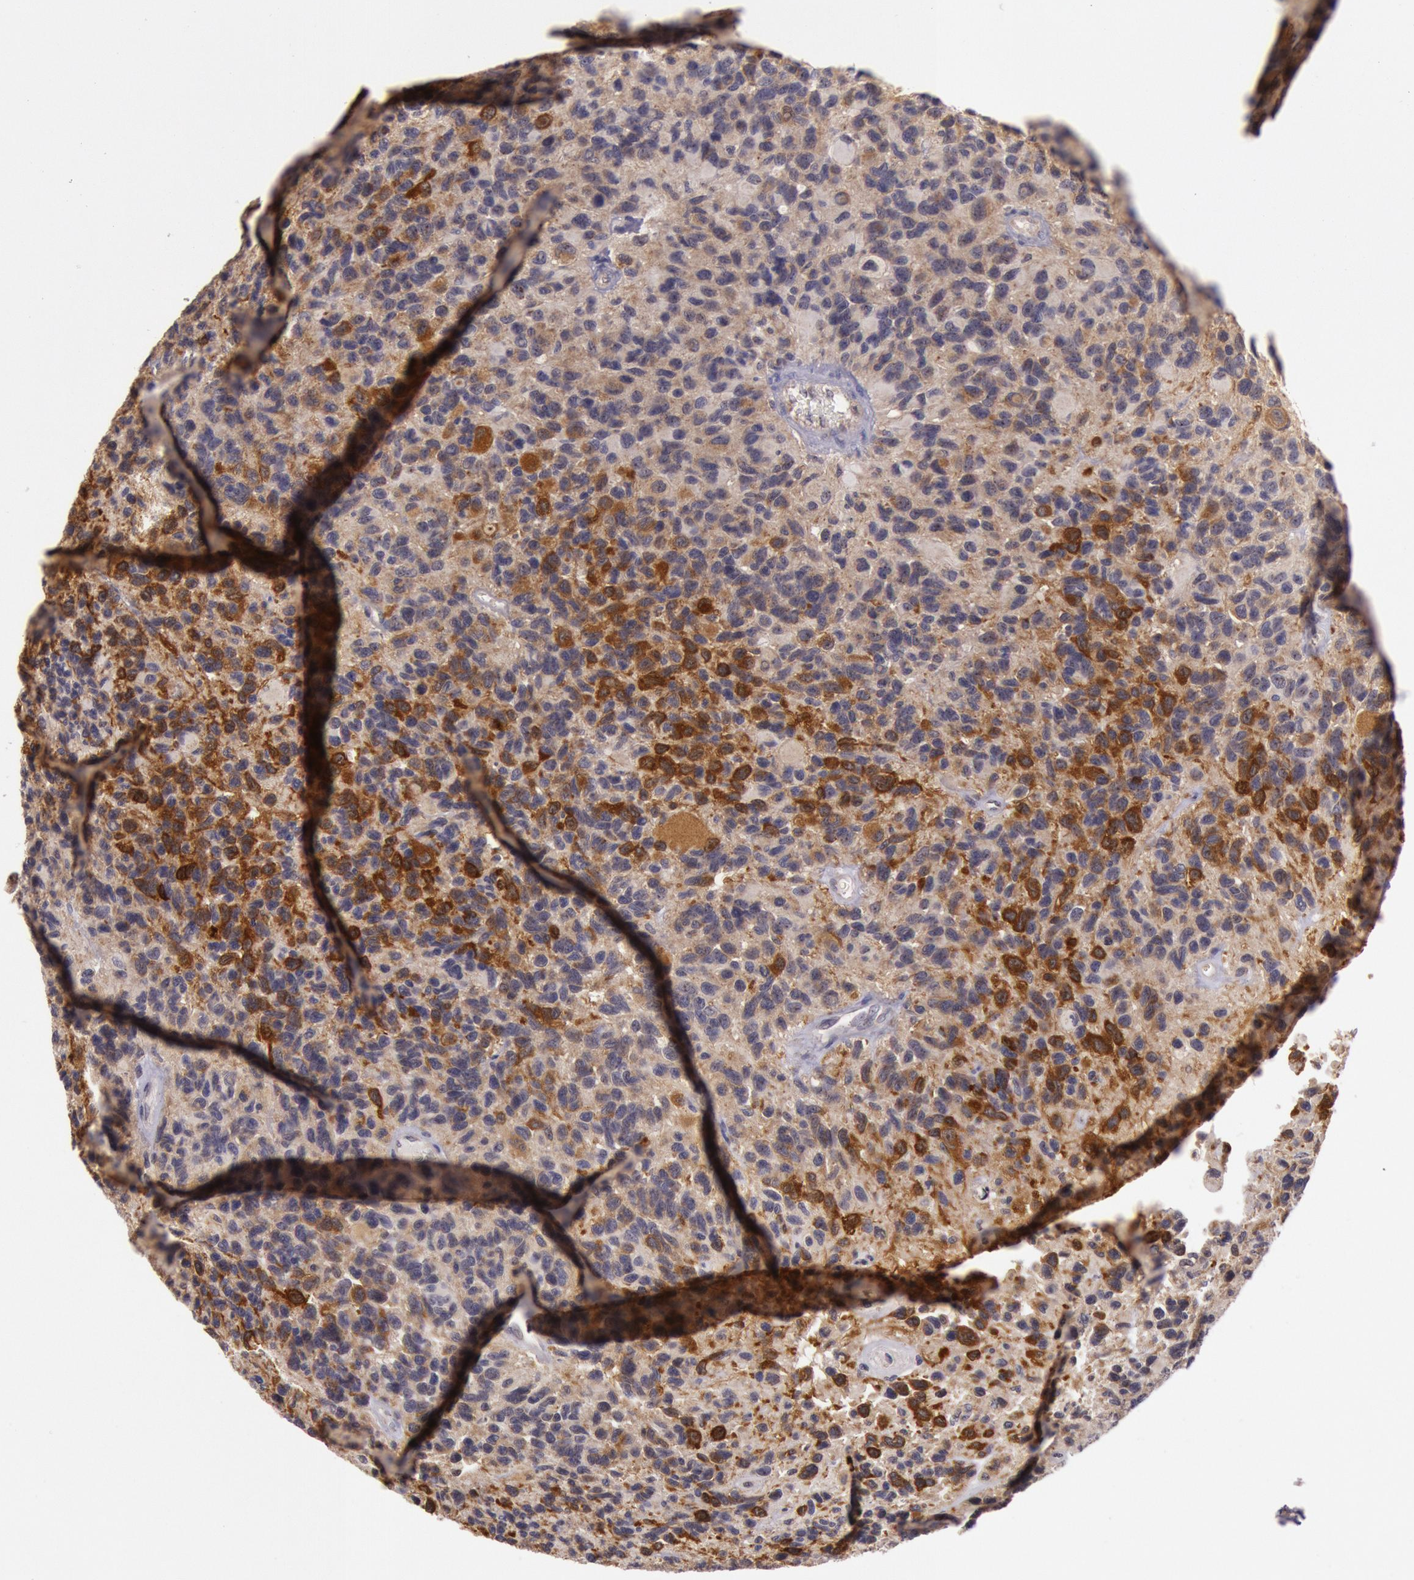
{"staining": {"intensity": "strong", "quantity": ">75%", "location": "cytoplasmic/membranous"}, "tissue": "glioma", "cell_type": "Tumor cells", "image_type": "cancer", "snomed": [{"axis": "morphology", "description": "Glioma, malignant, High grade"}, {"axis": "topography", "description": "Brain"}], "caption": "Protein expression by immunohistochemistry displays strong cytoplasmic/membranous positivity in approximately >75% of tumor cells in glioma. The staining was performed using DAB, with brown indicating positive protein expression. Nuclei are stained blue with hematoxylin.", "gene": "CDK16", "patient": {"sex": "male", "age": 77}}